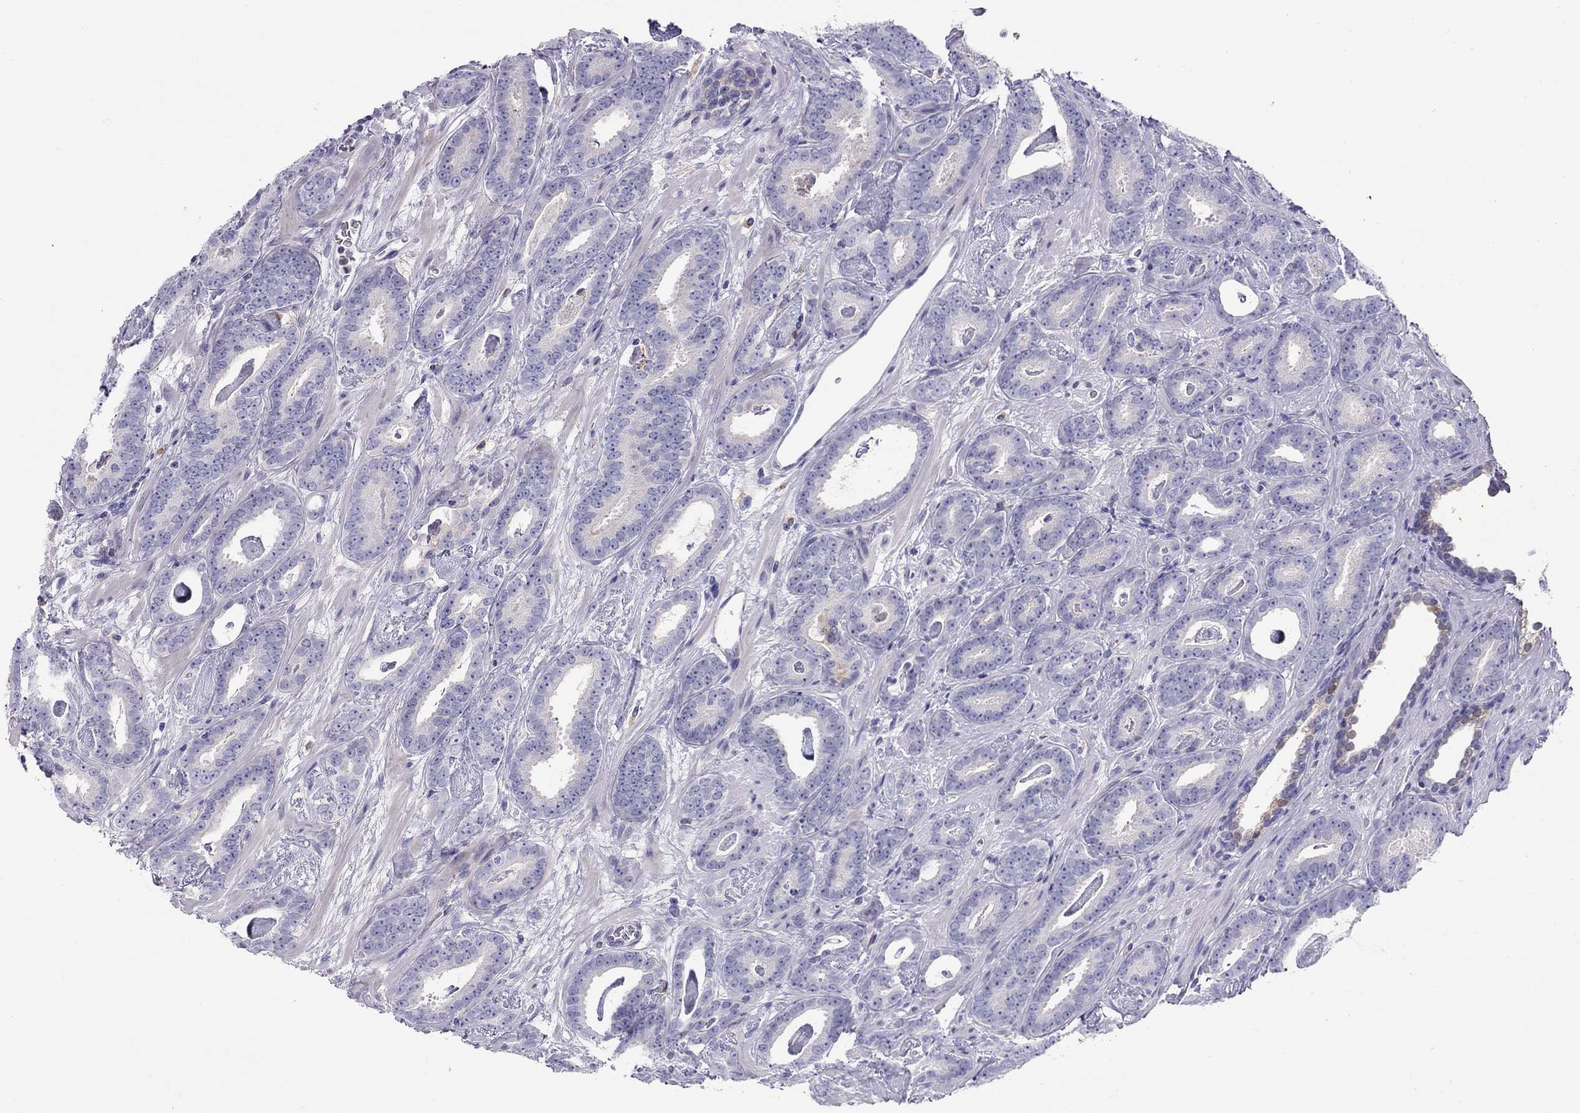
{"staining": {"intensity": "negative", "quantity": "none", "location": "none"}, "tissue": "prostate cancer", "cell_type": "Tumor cells", "image_type": "cancer", "snomed": [{"axis": "morphology", "description": "Adenocarcinoma, Medium grade"}, {"axis": "topography", "description": "Prostate and seminal vesicle, NOS"}, {"axis": "topography", "description": "Prostate"}], "caption": "The immunohistochemistry micrograph has no significant positivity in tumor cells of prostate cancer (medium-grade adenocarcinoma) tissue.", "gene": "ALOX15B", "patient": {"sex": "male", "age": 54}}